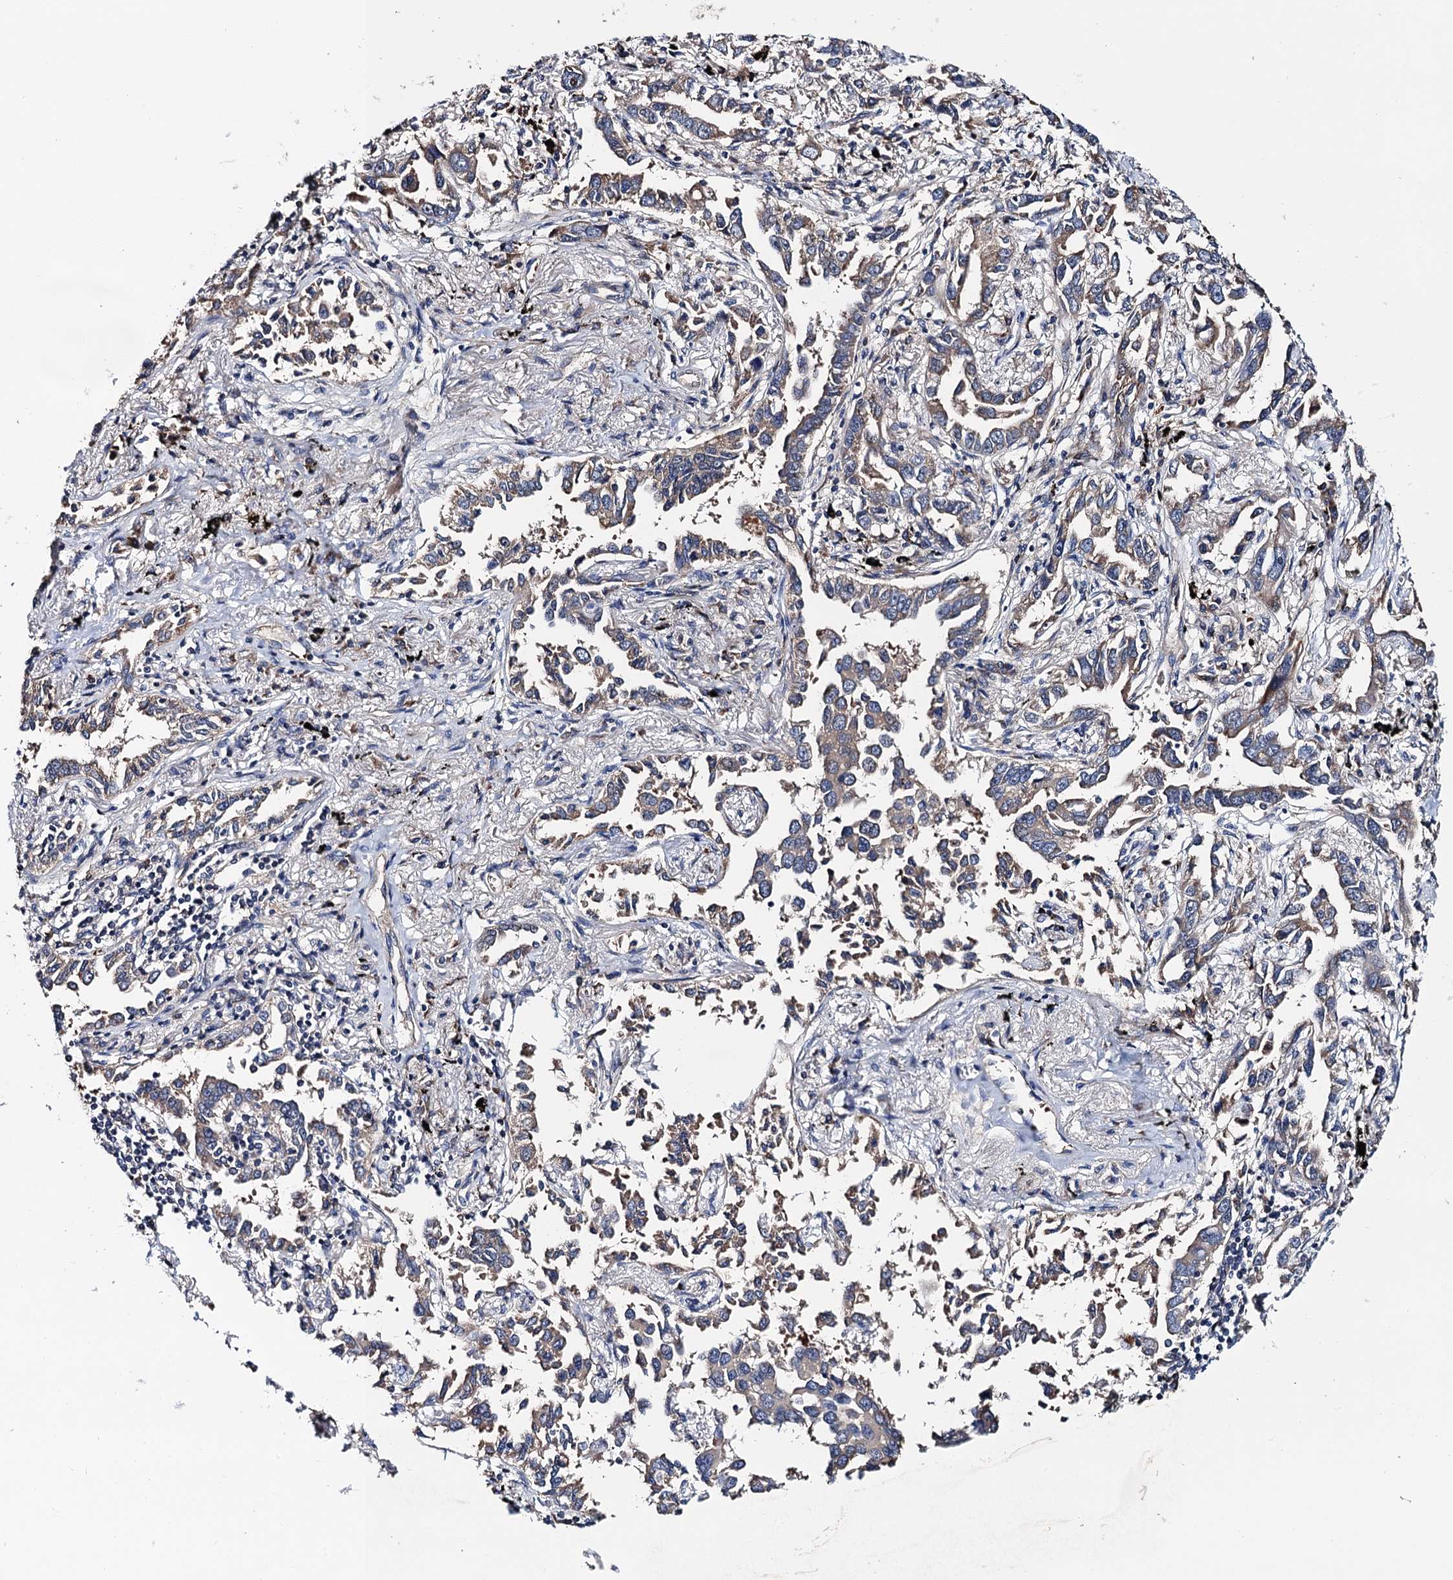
{"staining": {"intensity": "negative", "quantity": "none", "location": "none"}, "tissue": "lung cancer", "cell_type": "Tumor cells", "image_type": "cancer", "snomed": [{"axis": "morphology", "description": "Adenocarcinoma, NOS"}, {"axis": "topography", "description": "Lung"}], "caption": "Human adenocarcinoma (lung) stained for a protein using immunohistochemistry (IHC) exhibits no expression in tumor cells.", "gene": "TRMT112", "patient": {"sex": "male", "age": 67}}